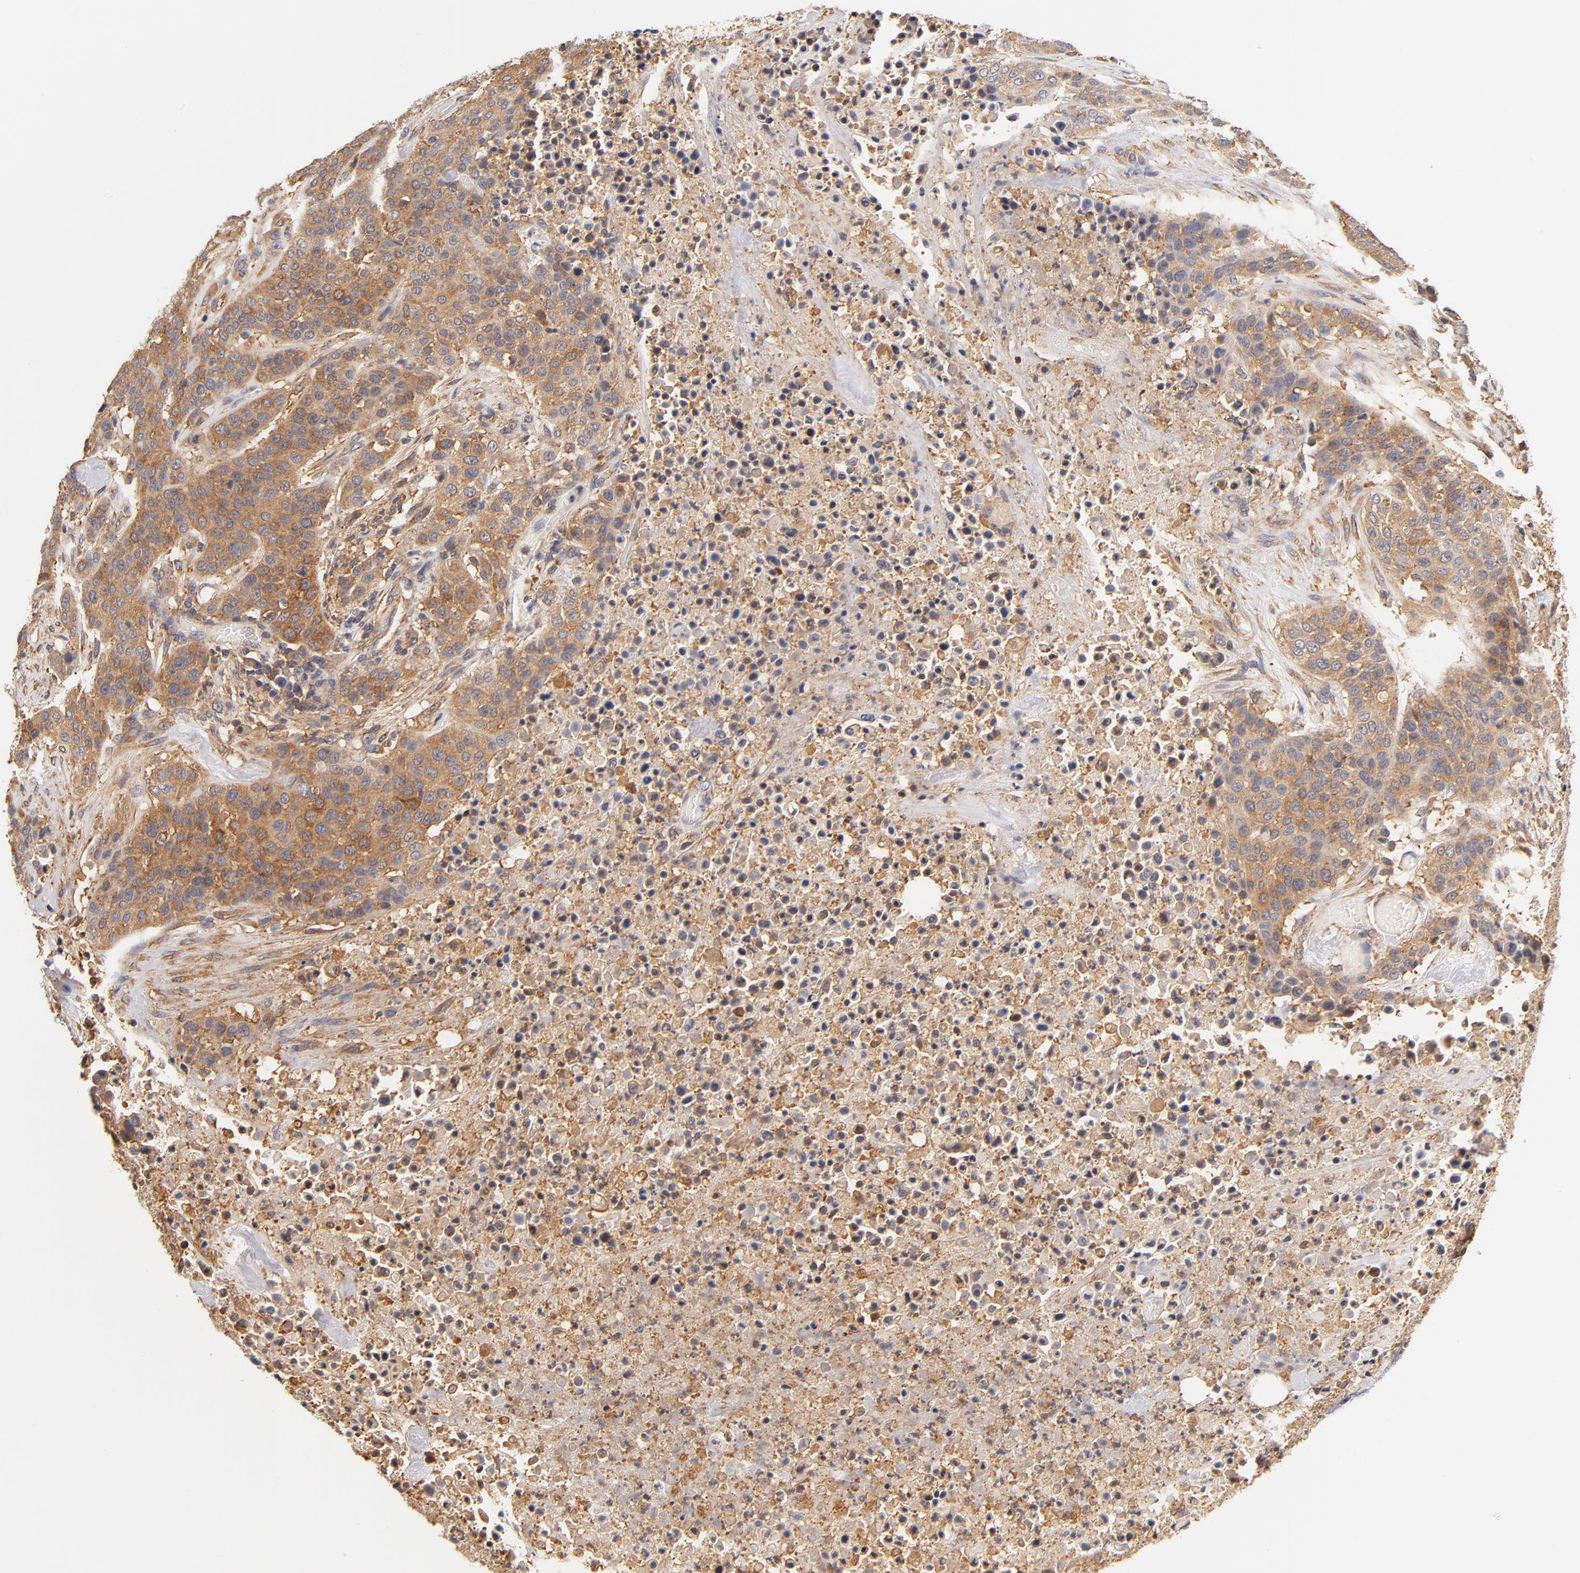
{"staining": {"intensity": "moderate", "quantity": ">75%", "location": "cytoplasmic/membranous"}, "tissue": "urothelial cancer", "cell_type": "Tumor cells", "image_type": "cancer", "snomed": [{"axis": "morphology", "description": "Urothelial carcinoma, High grade"}, {"axis": "topography", "description": "Urinary bladder"}], "caption": "DAB immunohistochemical staining of human urothelial cancer shows moderate cytoplasmic/membranous protein staining in about >75% of tumor cells.", "gene": "FCMR", "patient": {"sex": "male", "age": 74}}